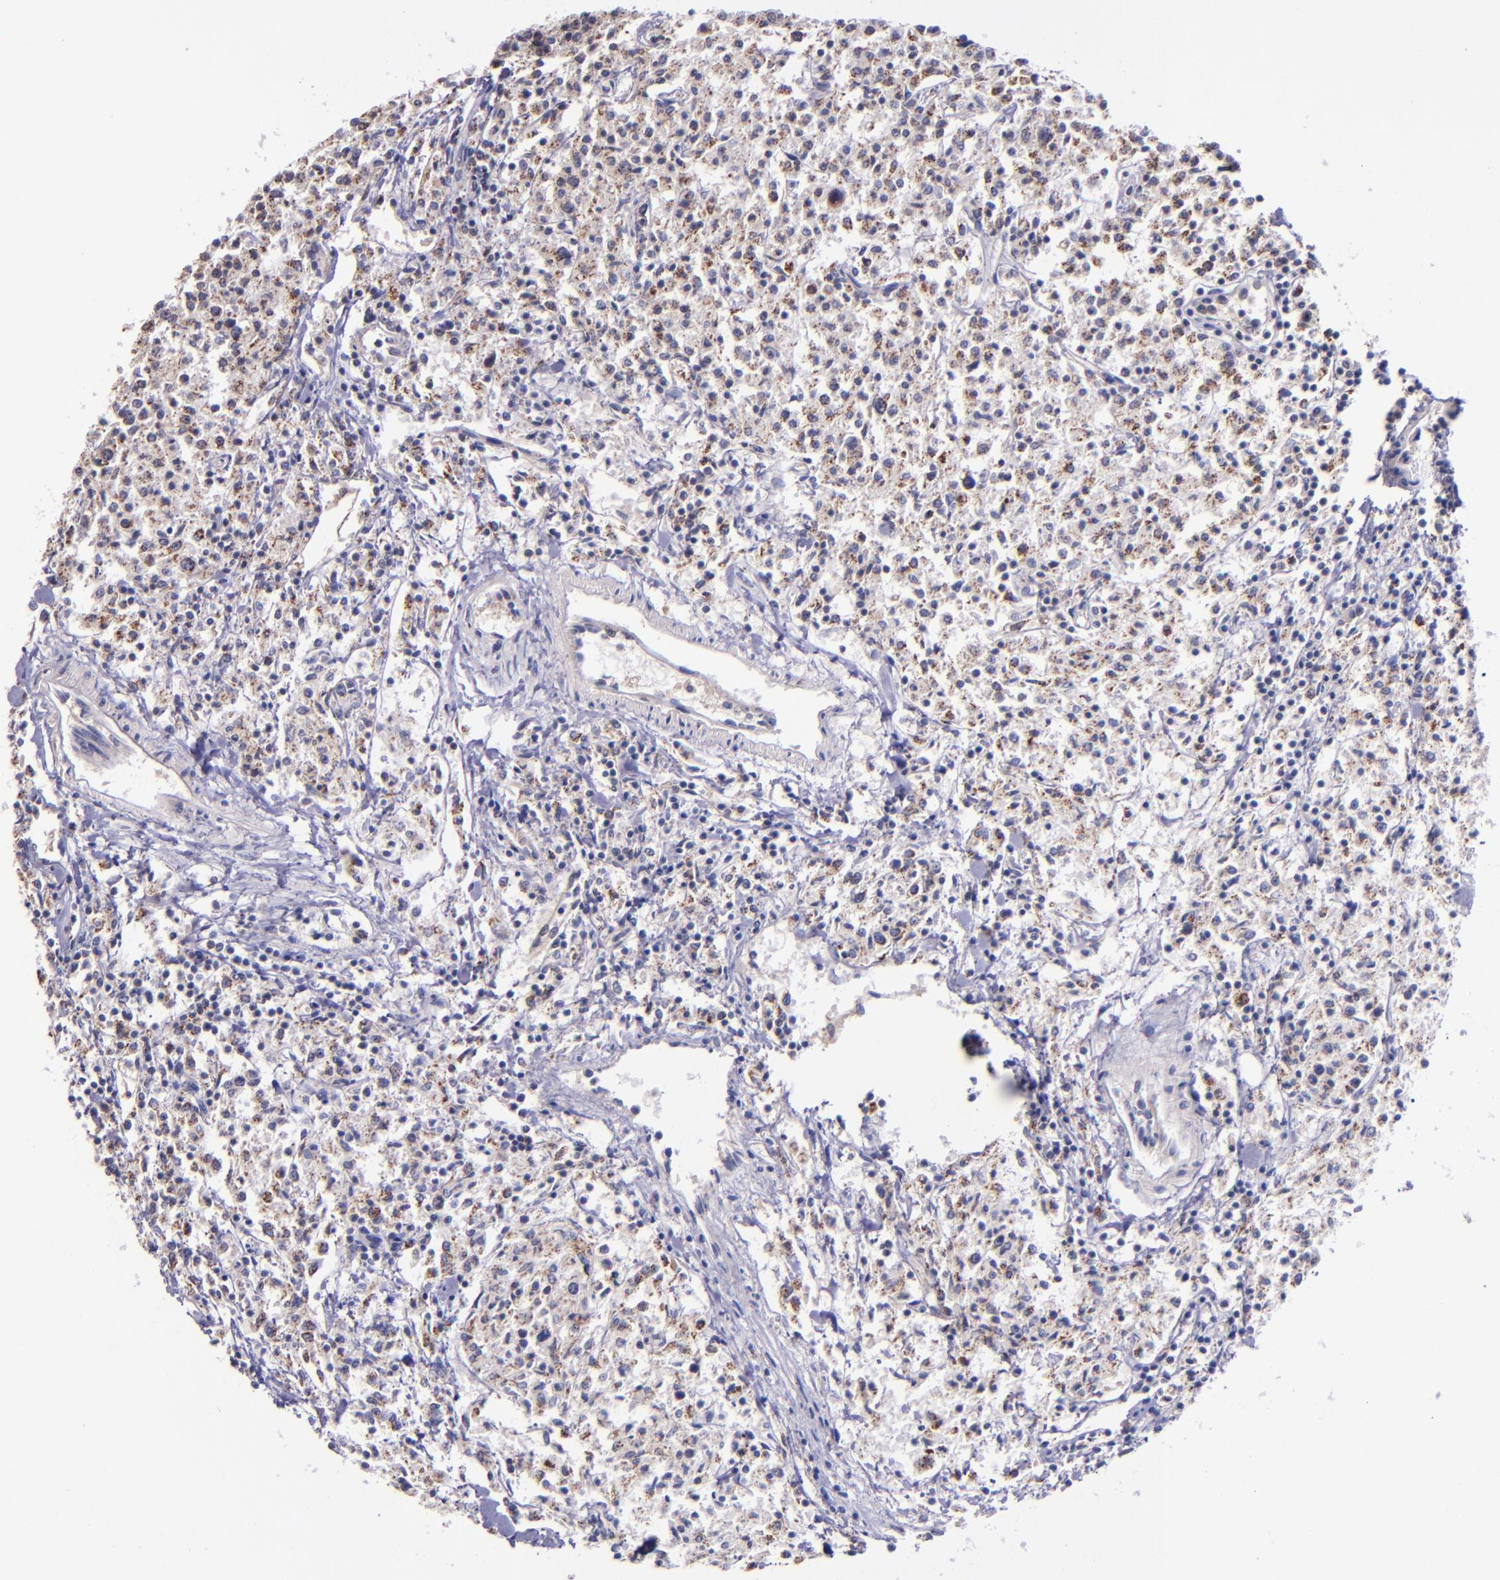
{"staining": {"intensity": "moderate", "quantity": "<25%", "location": "cytoplasmic/membranous"}, "tissue": "lymphoma", "cell_type": "Tumor cells", "image_type": "cancer", "snomed": [{"axis": "morphology", "description": "Malignant lymphoma, non-Hodgkin's type, Low grade"}, {"axis": "topography", "description": "Small intestine"}], "caption": "IHC photomicrograph of neoplastic tissue: human lymphoma stained using IHC shows low levels of moderate protein expression localized specifically in the cytoplasmic/membranous of tumor cells, appearing as a cytoplasmic/membranous brown color.", "gene": "SHC1", "patient": {"sex": "female", "age": 59}}